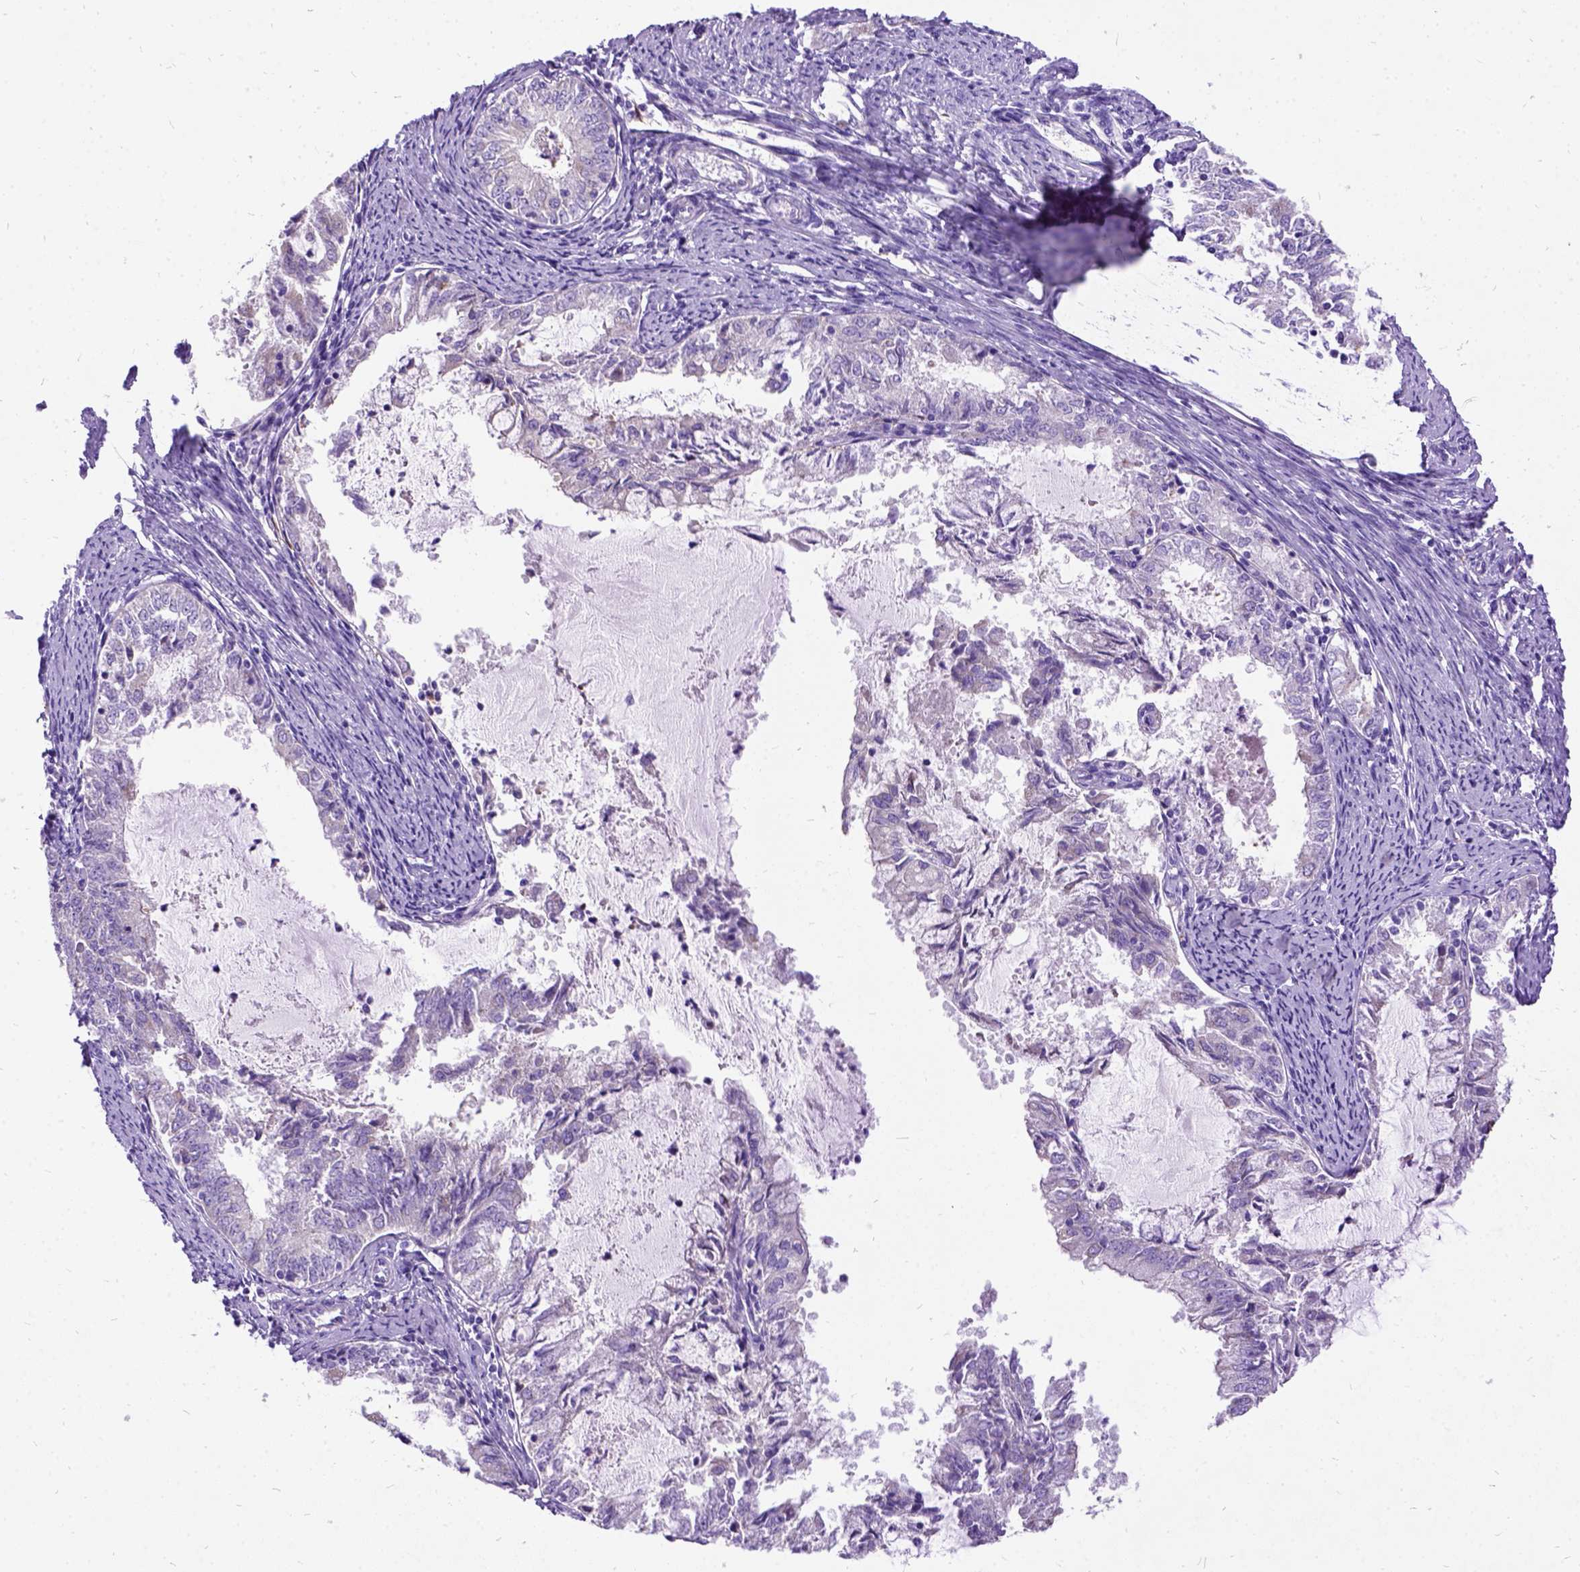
{"staining": {"intensity": "negative", "quantity": "none", "location": "none"}, "tissue": "endometrial cancer", "cell_type": "Tumor cells", "image_type": "cancer", "snomed": [{"axis": "morphology", "description": "Adenocarcinoma, NOS"}, {"axis": "topography", "description": "Endometrium"}], "caption": "High magnification brightfield microscopy of endometrial cancer (adenocarcinoma) stained with DAB (brown) and counterstained with hematoxylin (blue): tumor cells show no significant staining.", "gene": "CFAP54", "patient": {"sex": "female", "age": 57}}